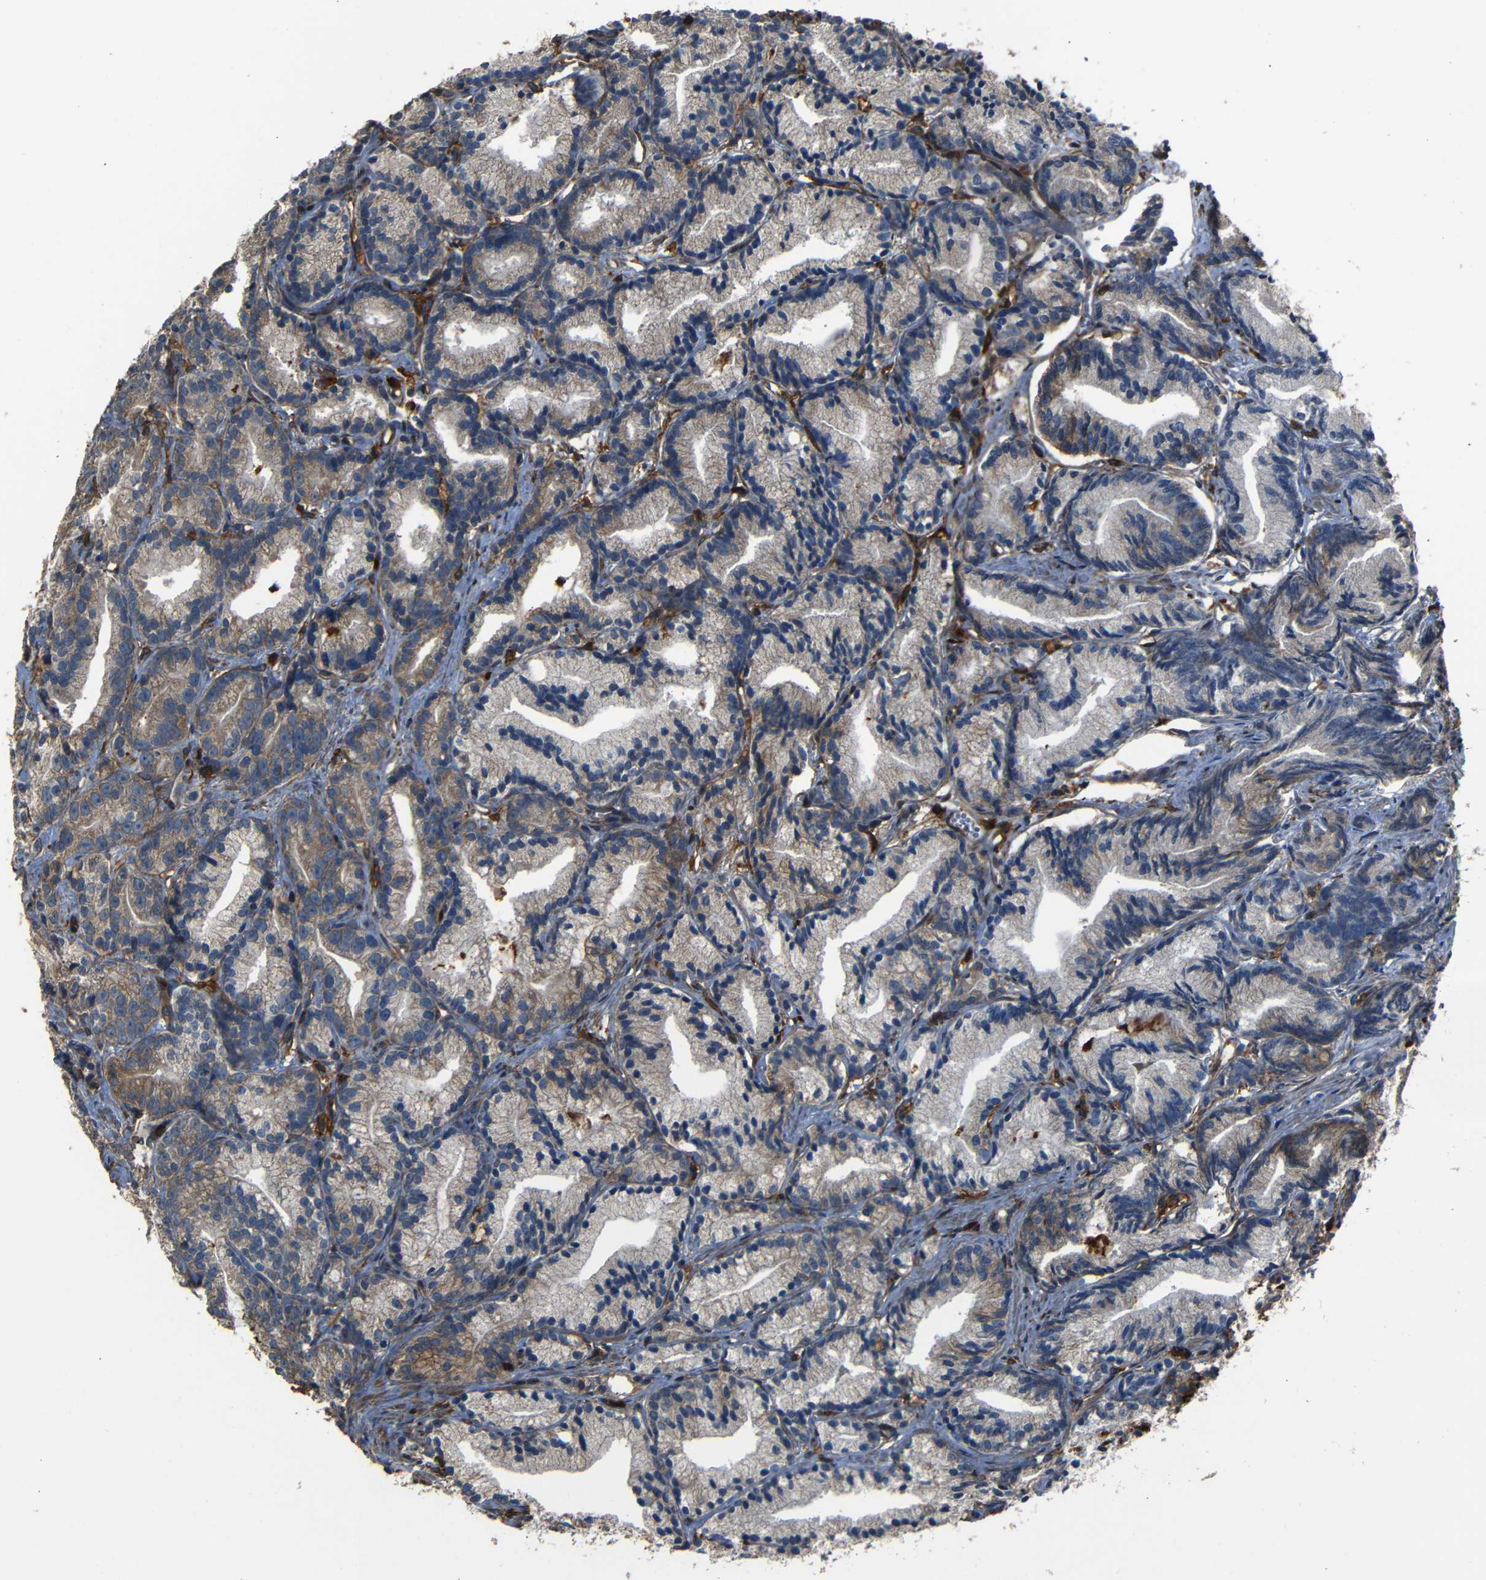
{"staining": {"intensity": "moderate", "quantity": "25%-75%", "location": "cytoplasmic/membranous"}, "tissue": "prostate cancer", "cell_type": "Tumor cells", "image_type": "cancer", "snomed": [{"axis": "morphology", "description": "Adenocarcinoma, Low grade"}, {"axis": "topography", "description": "Prostate"}], "caption": "DAB immunohistochemical staining of prostate cancer (low-grade adenocarcinoma) displays moderate cytoplasmic/membranous protein staining in about 25%-75% of tumor cells.", "gene": "ADGRE5", "patient": {"sex": "male", "age": 89}}